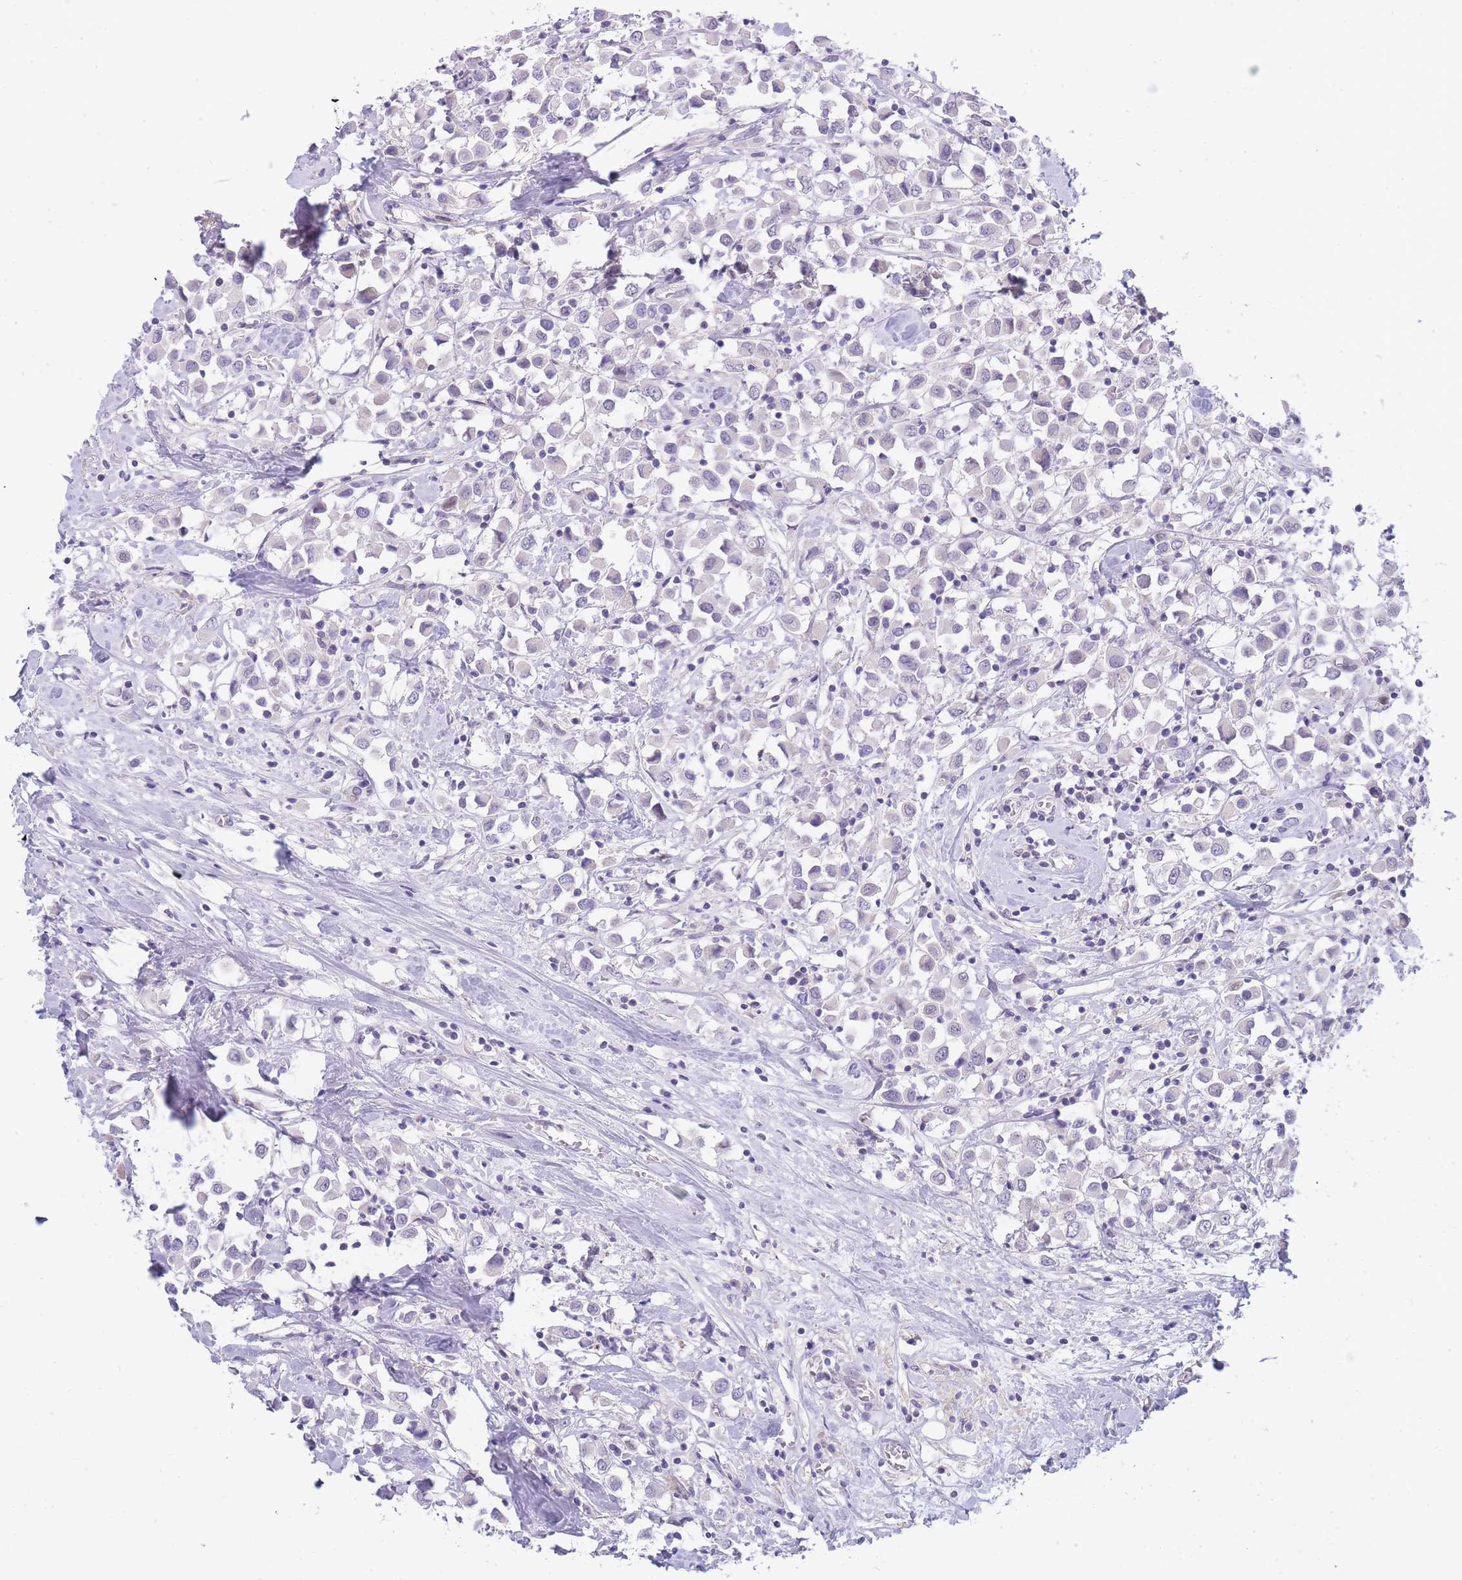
{"staining": {"intensity": "negative", "quantity": "none", "location": "none"}, "tissue": "breast cancer", "cell_type": "Tumor cells", "image_type": "cancer", "snomed": [{"axis": "morphology", "description": "Duct carcinoma"}, {"axis": "topography", "description": "Breast"}], "caption": "Immunohistochemistry (IHC) of breast cancer exhibits no staining in tumor cells.", "gene": "PRR23B", "patient": {"sex": "female", "age": 61}}